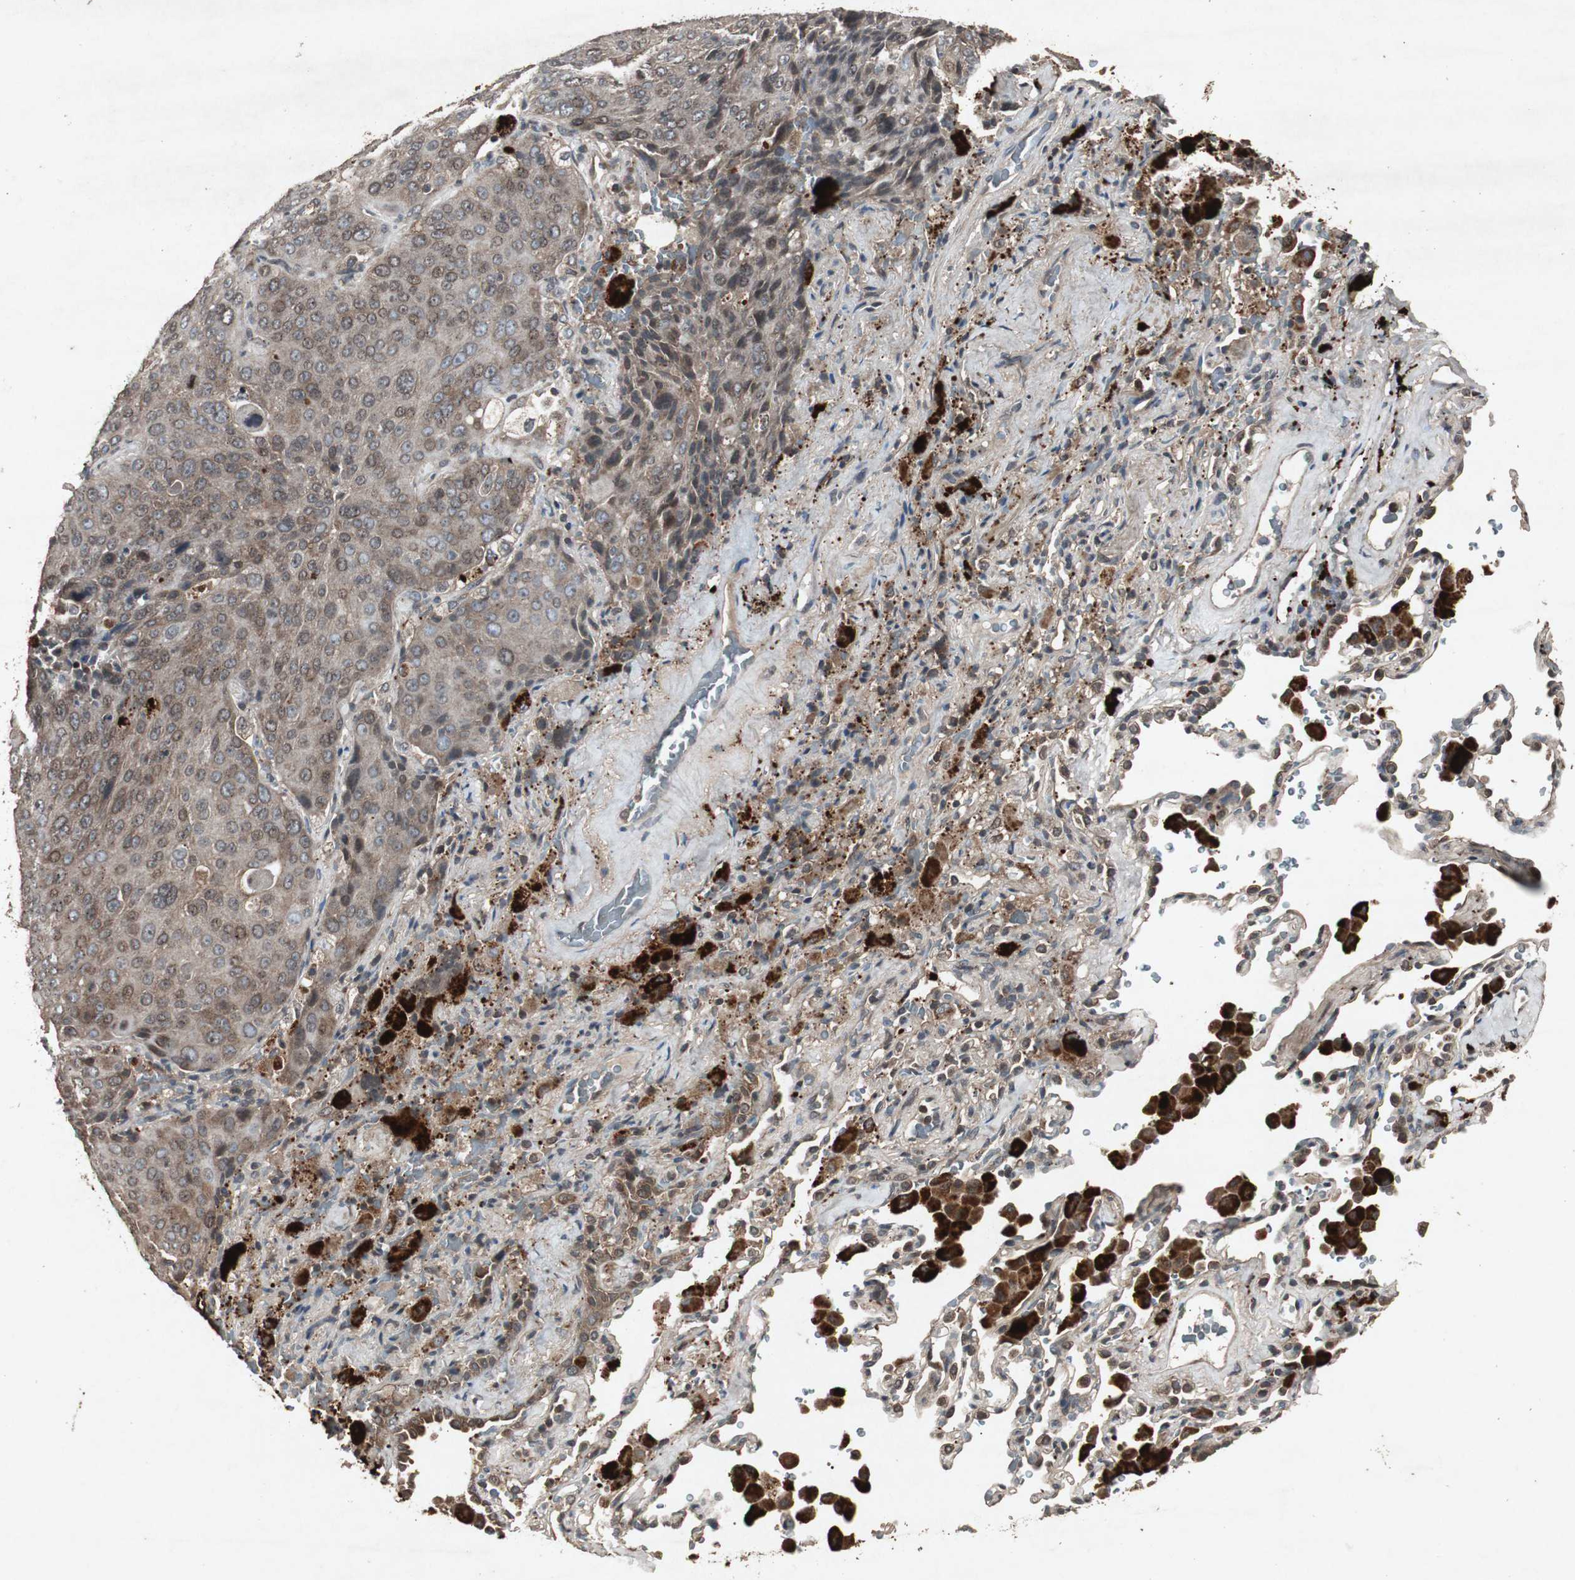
{"staining": {"intensity": "weak", "quantity": ">75%", "location": "cytoplasmic/membranous"}, "tissue": "lung cancer", "cell_type": "Tumor cells", "image_type": "cancer", "snomed": [{"axis": "morphology", "description": "Squamous cell carcinoma, NOS"}, {"axis": "topography", "description": "Lung"}], "caption": "Protein expression analysis of human lung cancer reveals weak cytoplasmic/membranous staining in approximately >75% of tumor cells.", "gene": "SLIT2", "patient": {"sex": "male", "age": 54}}